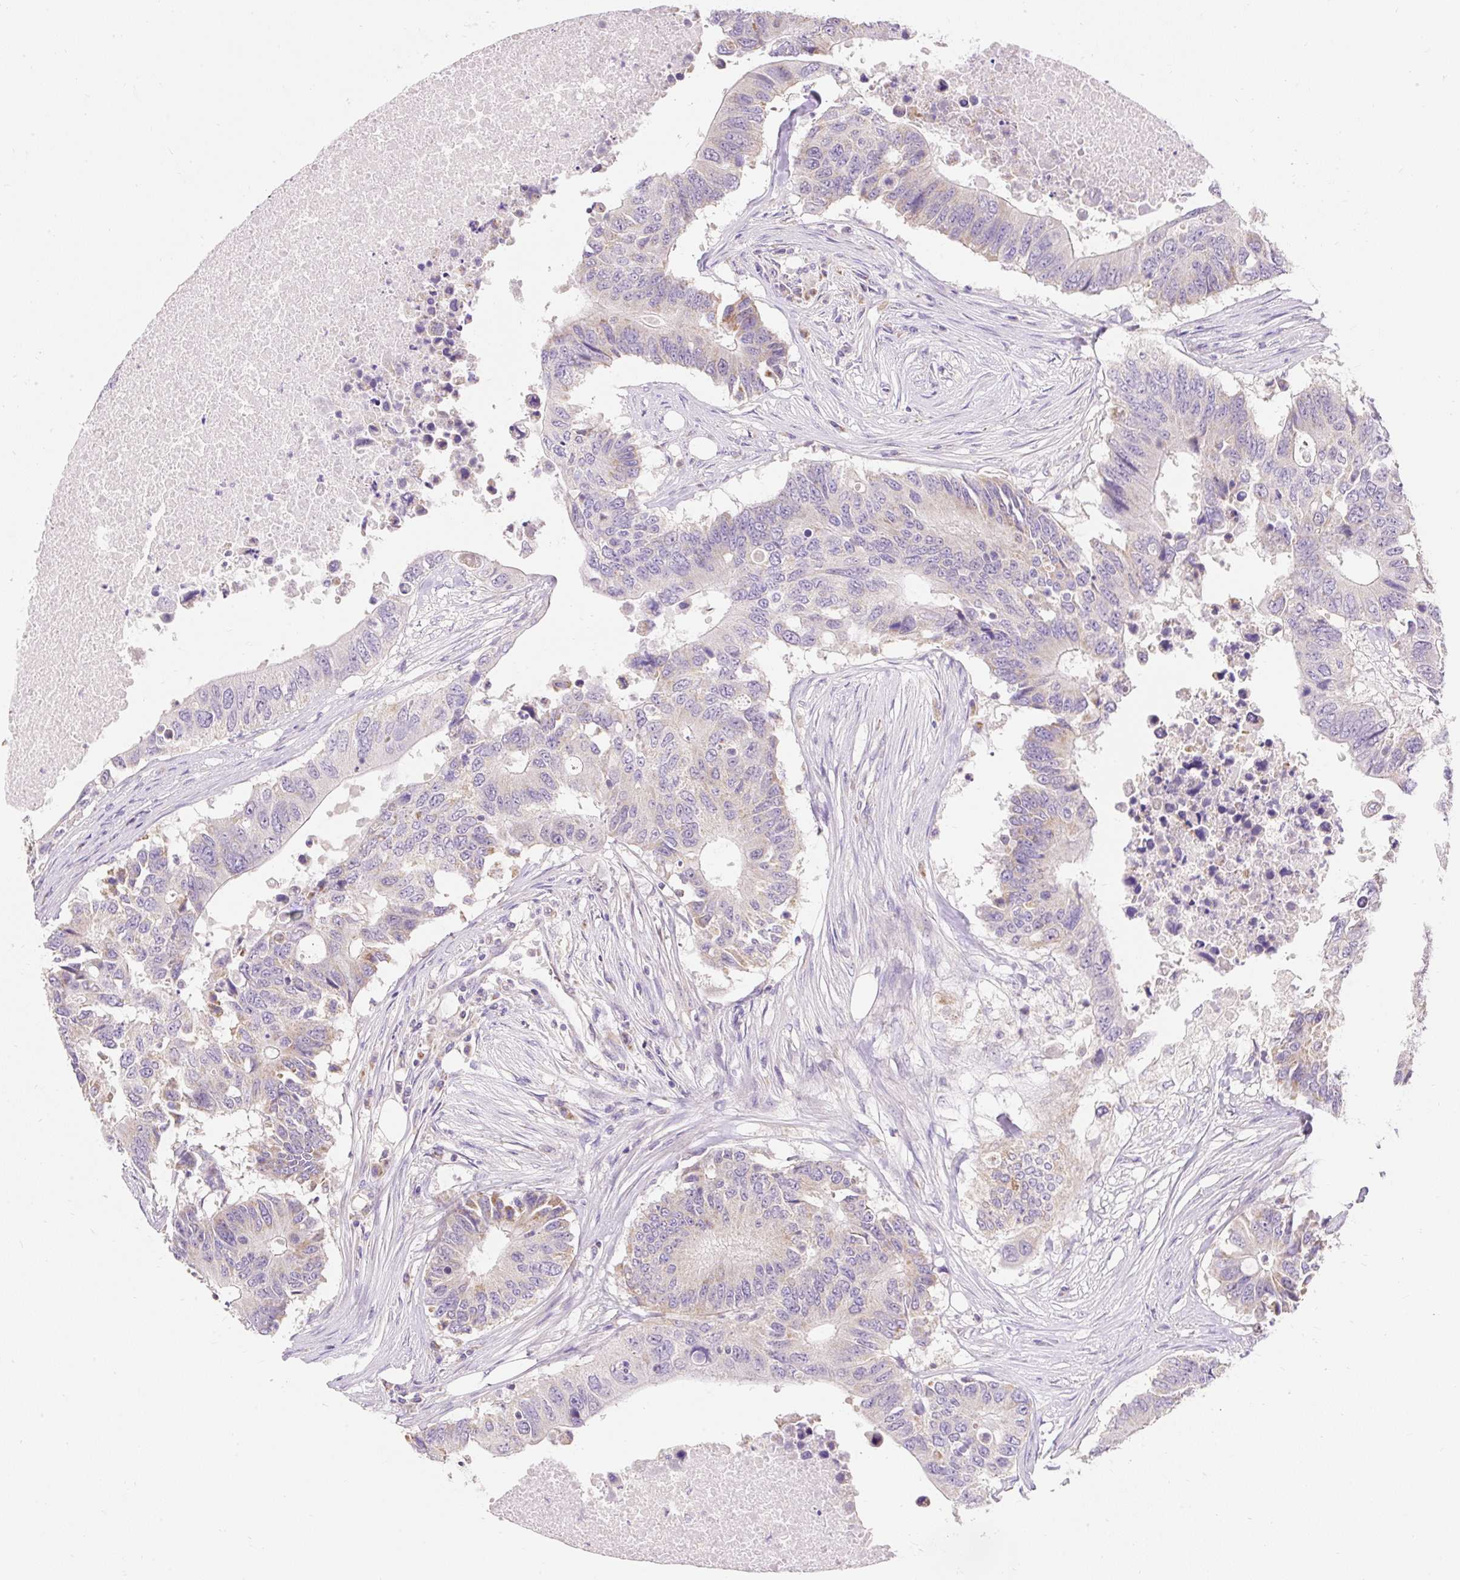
{"staining": {"intensity": "negative", "quantity": "none", "location": "none"}, "tissue": "colorectal cancer", "cell_type": "Tumor cells", "image_type": "cancer", "snomed": [{"axis": "morphology", "description": "Adenocarcinoma, NOS"}, {"axis": "topography", "description": "Colon"}], "caption": "Tumor cells are negative for brown protein staining in colorectal cancer (adenocarcinoma).", "gene": "PMAIP1", "patient": {"sex": "male", "age": 71}}